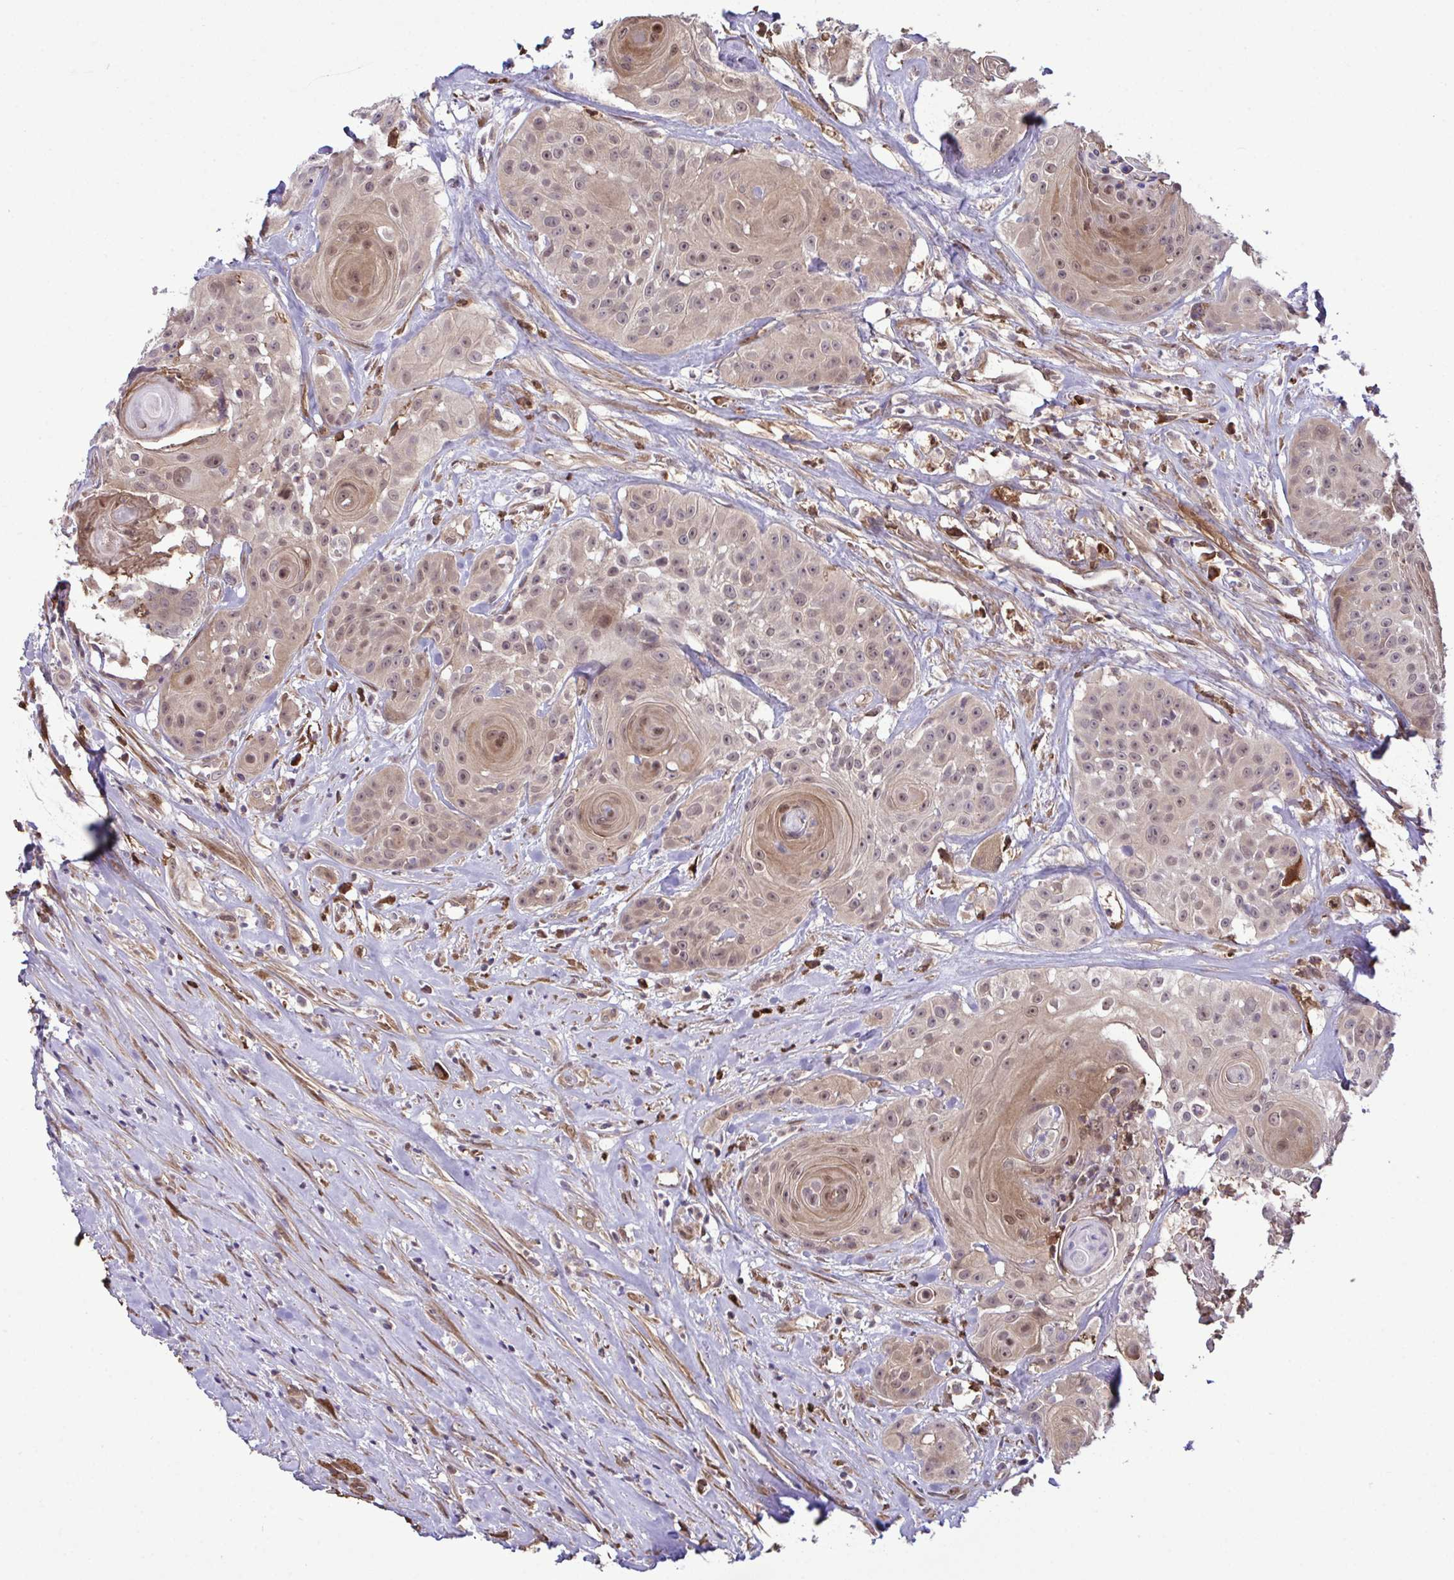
{"staining": {"intensity": "weak", "quantity": ">75%", "location": "cytoplasmic/membranous,nuclear"}, "tissue": "head and neck cancer", "cell_type": "Tumor cells", "image_type": "cancer", "snomed": [{"axis": "morphology", "description": "Squamous cell carcinoma, NOS"}, {"axis": "topography", "description": "Head-Neck"}], "caption": "Protein staining of head and neck cancer tissue demonstrates weak cytoplasmic/membranous and nuclear expression in approximately >75% of tumor cells. (DAB (3,3'-diaminobenzidine) IHC with brightfield microscopy, high magnification).", "gene": "CMPK1", "patient": {"sex": "male", "age": 83}}